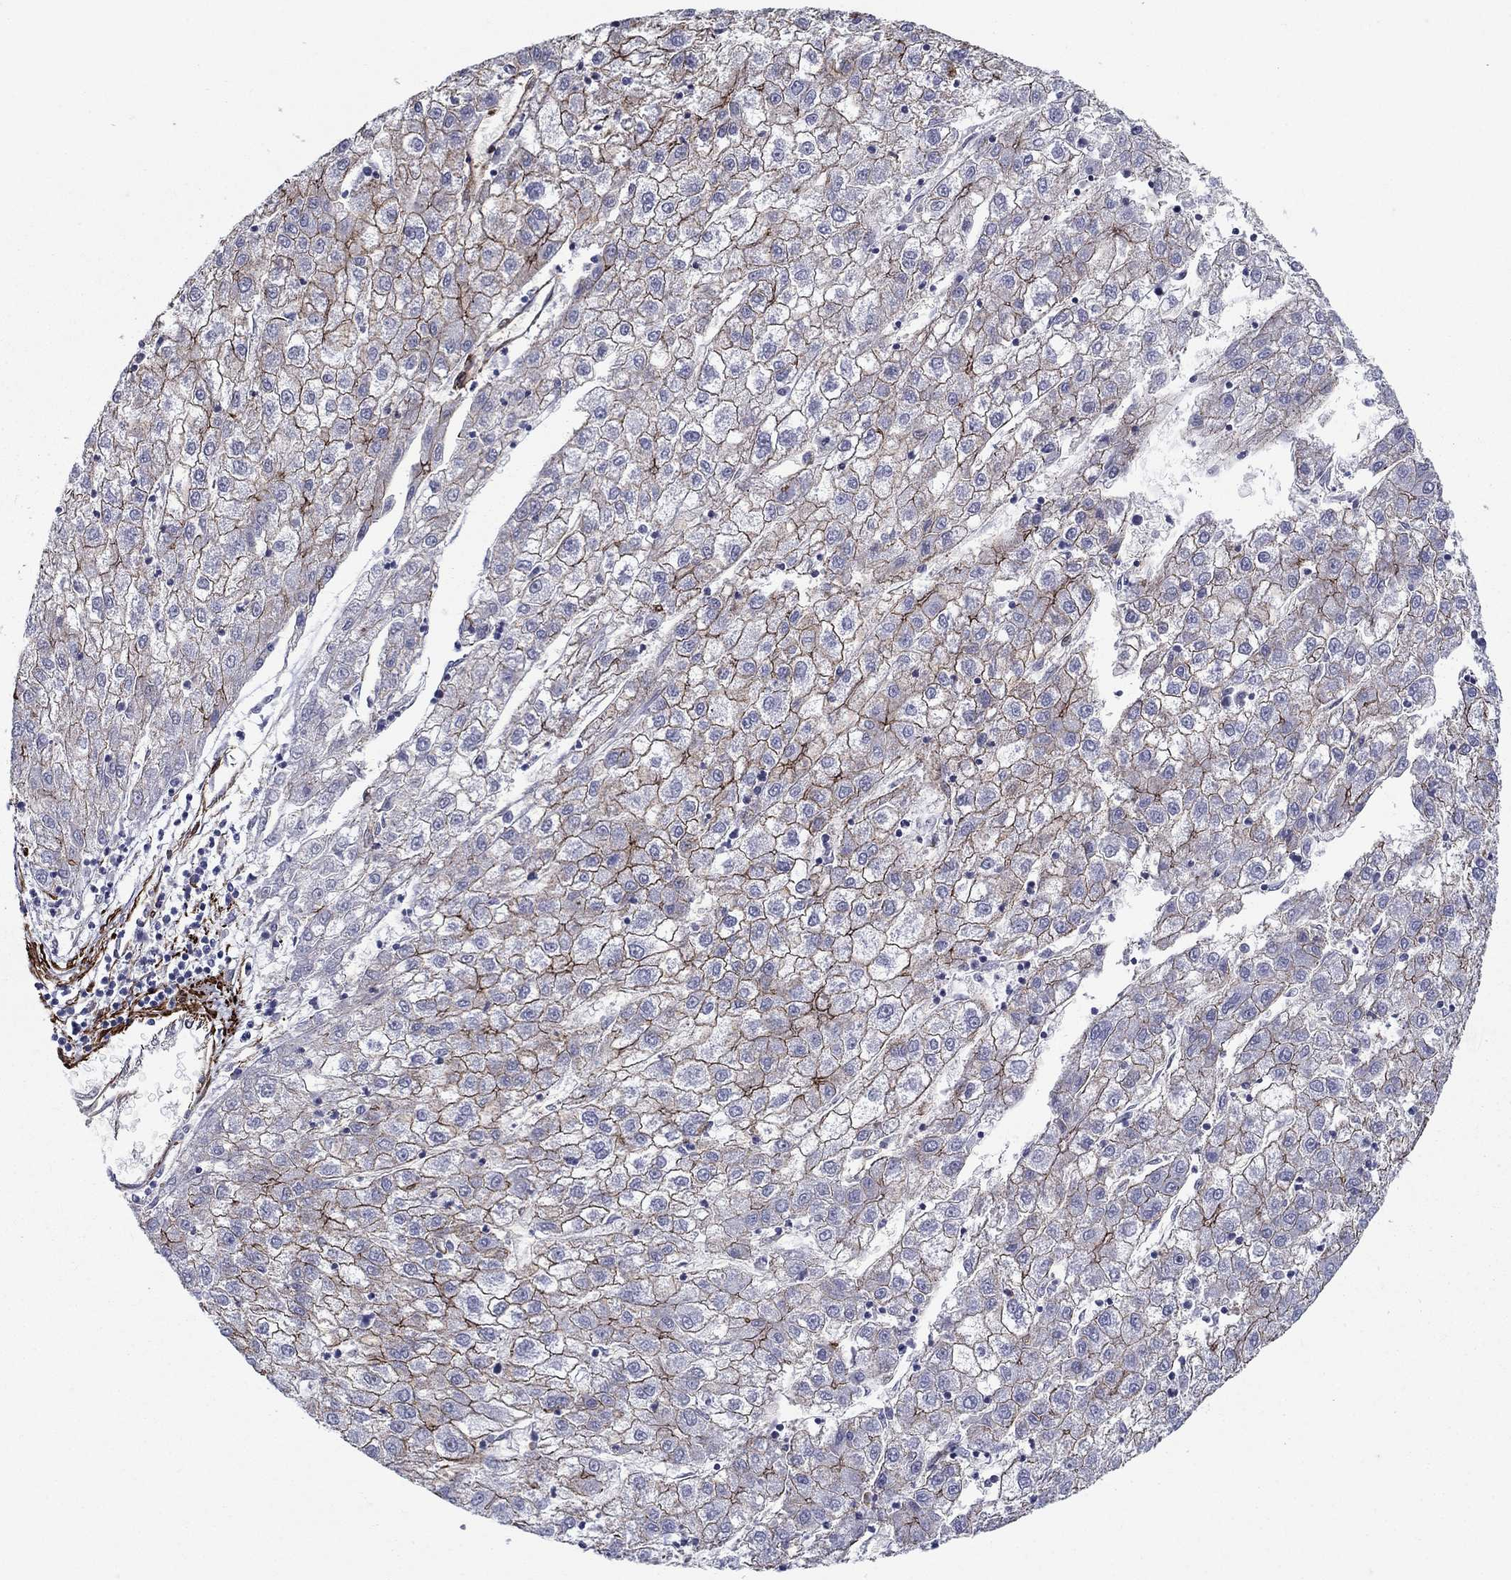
{"staining": {"intensity": "strong", "quantity": "25%-75%", "location": "cytoplasmic/membranous"}, "tissue": "liver cancer", "cell_type": "Tumor cells", "image_type": "cancer", "snomed": [{"axis": "morphology", "description": "Carcinoma, Hepatocellular, NOS"}, {"axis": "topography", "description": "Liver"}], "caption": "Immunohistochemical staining of hepatocellular carcinoma (liver) displays high levels of strong cytoplasmic/membranous protein expression in about 25%-75% of tumor cells.", "gene": "KRBA1", "patient": {"sex": "male", "age": 72}}